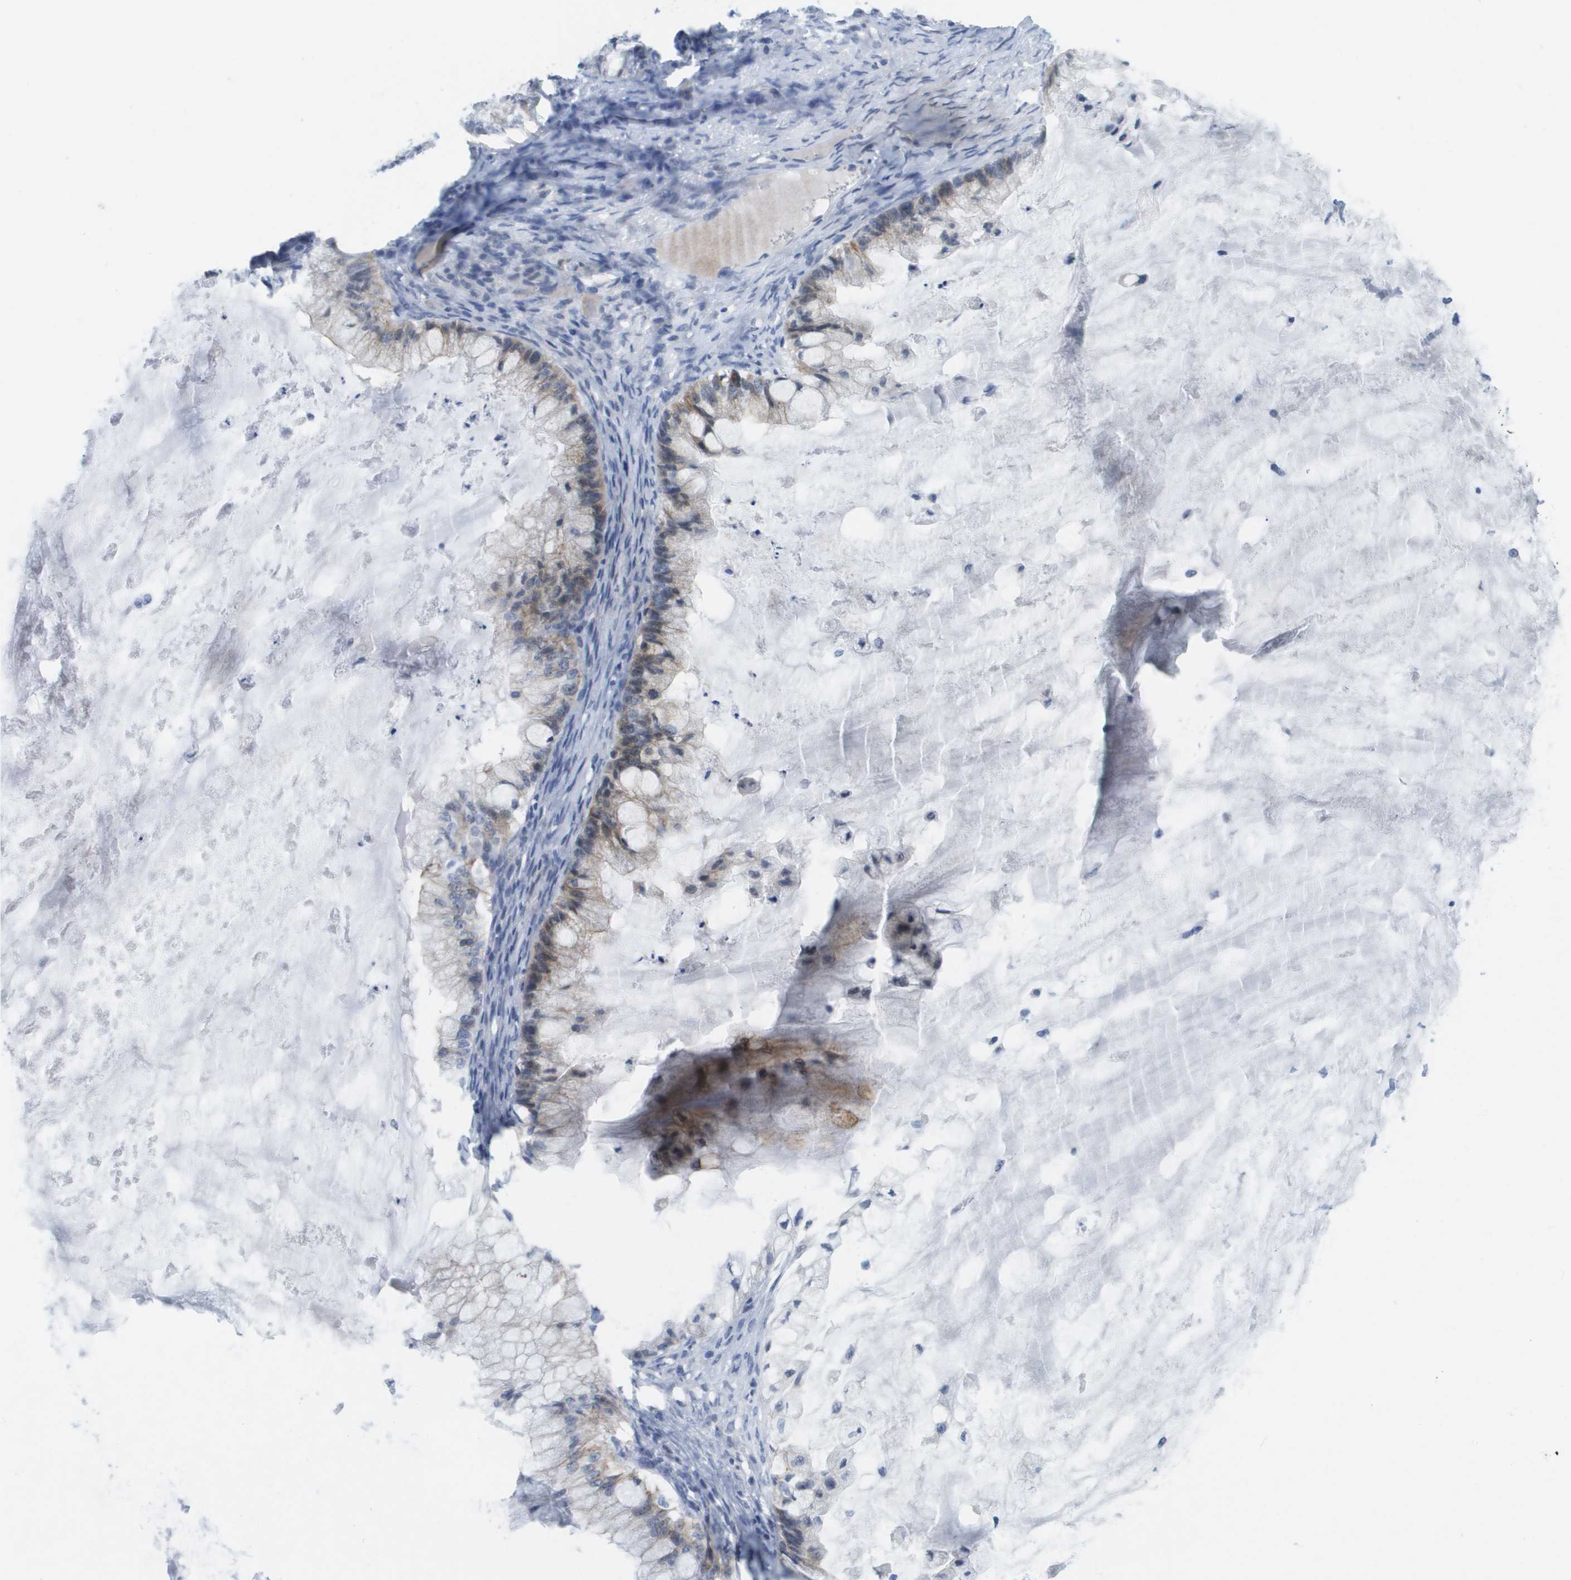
{"staining": {"intensity": "weak", "quantity": "<25%", "location": "cytoplasmic/membranous"}, "tissue": "ovarian cancer", "cell_type": "Tumor cells", "image_type": "cancer", "snomed": [{"axis": "morphology", "description": "Cystadenocarcinoma, mucinous, NOS"}, {"axis": "topography", "description": "Ovary"}], "caption": "Immunohistochemistry of ovarian cancer exhibits no expression in tumor cells.", "gene": "PDE4A", "patient": {"sex": "female", "age": 57}}